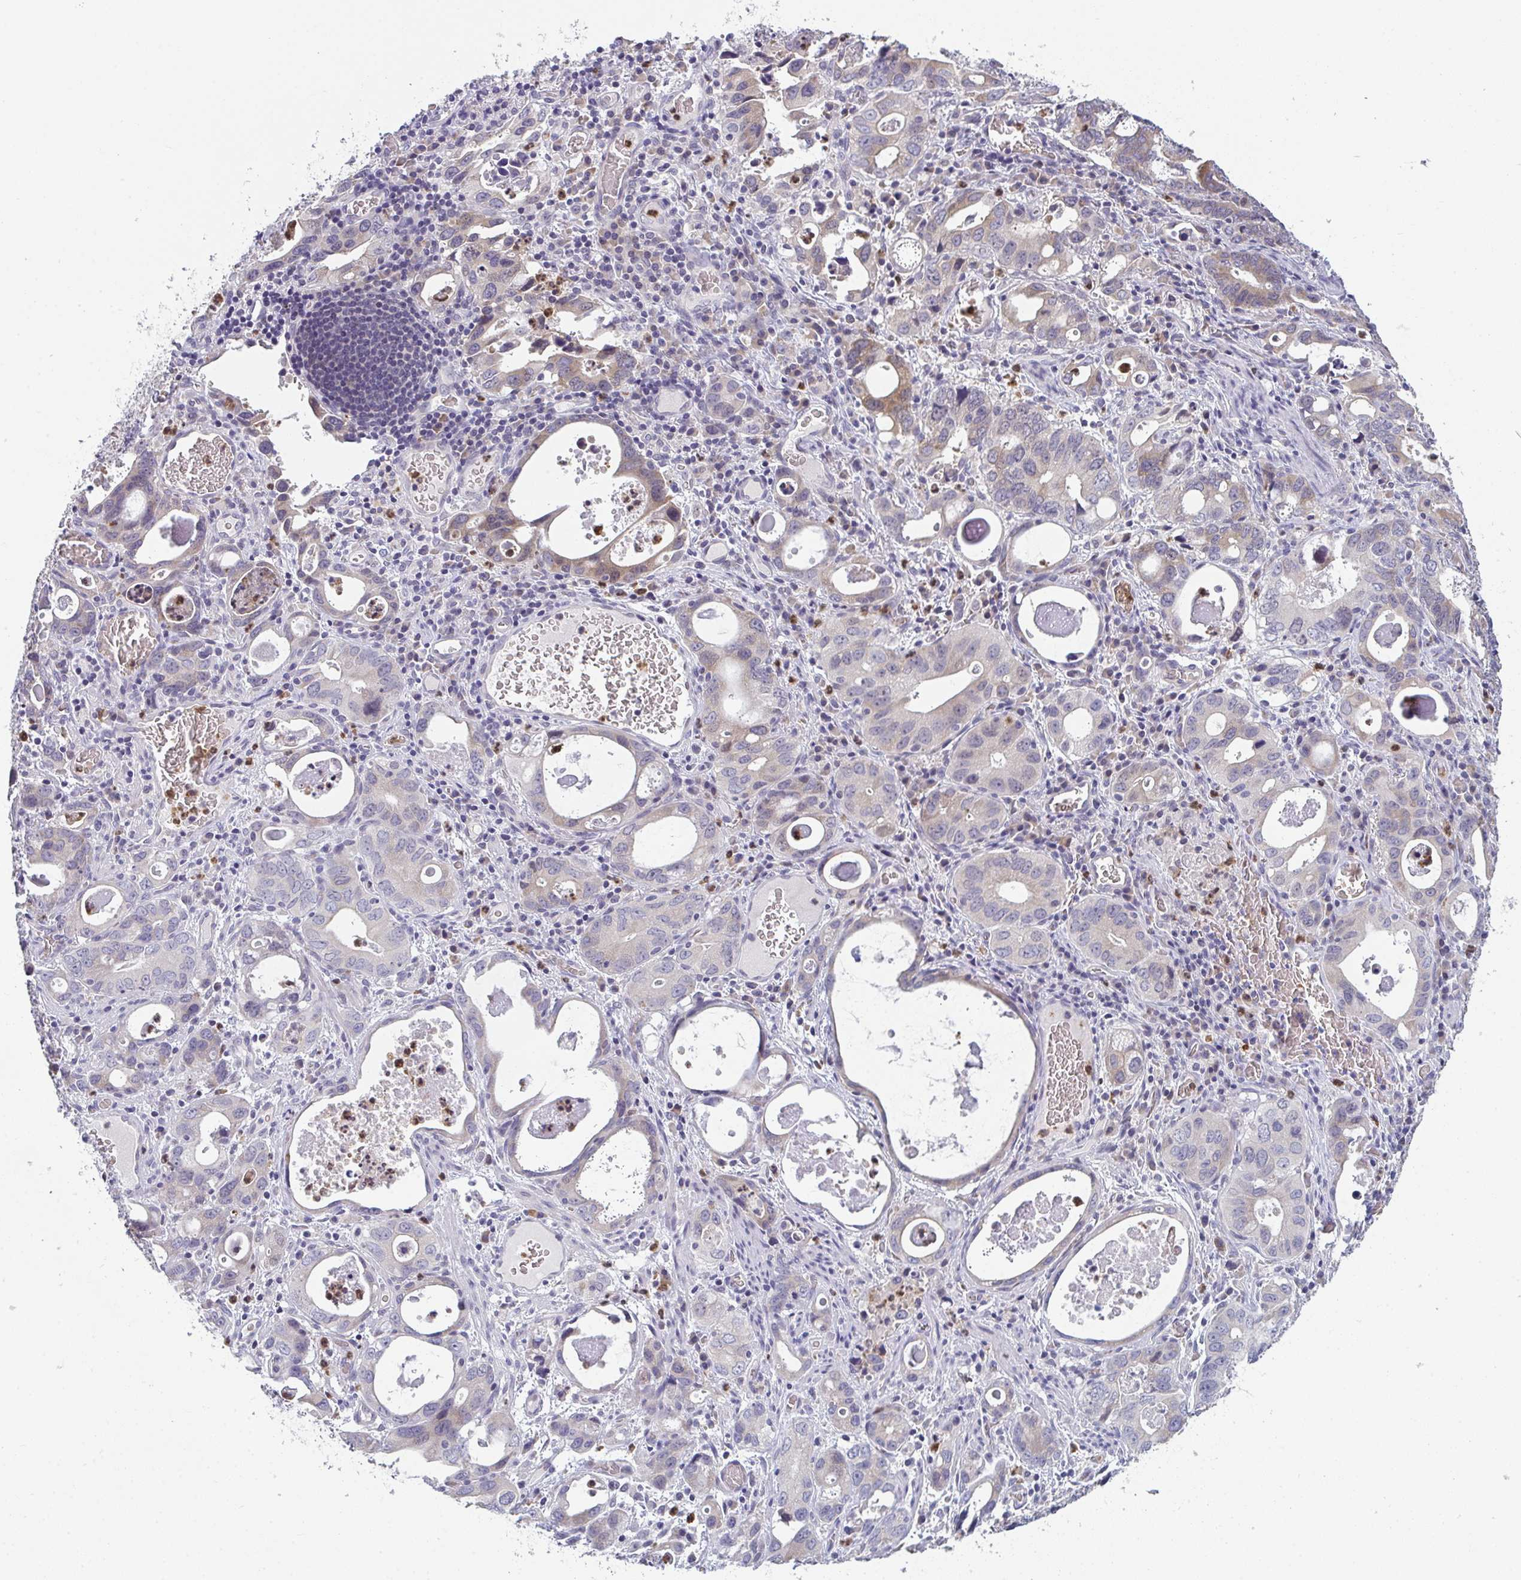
{"staining": {"intensity": "moderate", "quantity": "<25%", "location": "cytoplasmic/membranous"}, "tissue": "stomach cancer", "cell_type": "Tumor cells", "image_type": "cancer", "snomed": [{"axis": "morphology", "description": "Adenocarcinoma, NOS"}, {"axis": "topography", "description": "Stomach, upper"}], "caption": "Human stomach cancer stained for a protein (brown) exhibits moderate cytoplasmic/membranous positive staining in approximately <25% of tumor cells.", "gene": "RIOK1", "patient": {"sex": "male", "age": 74}}